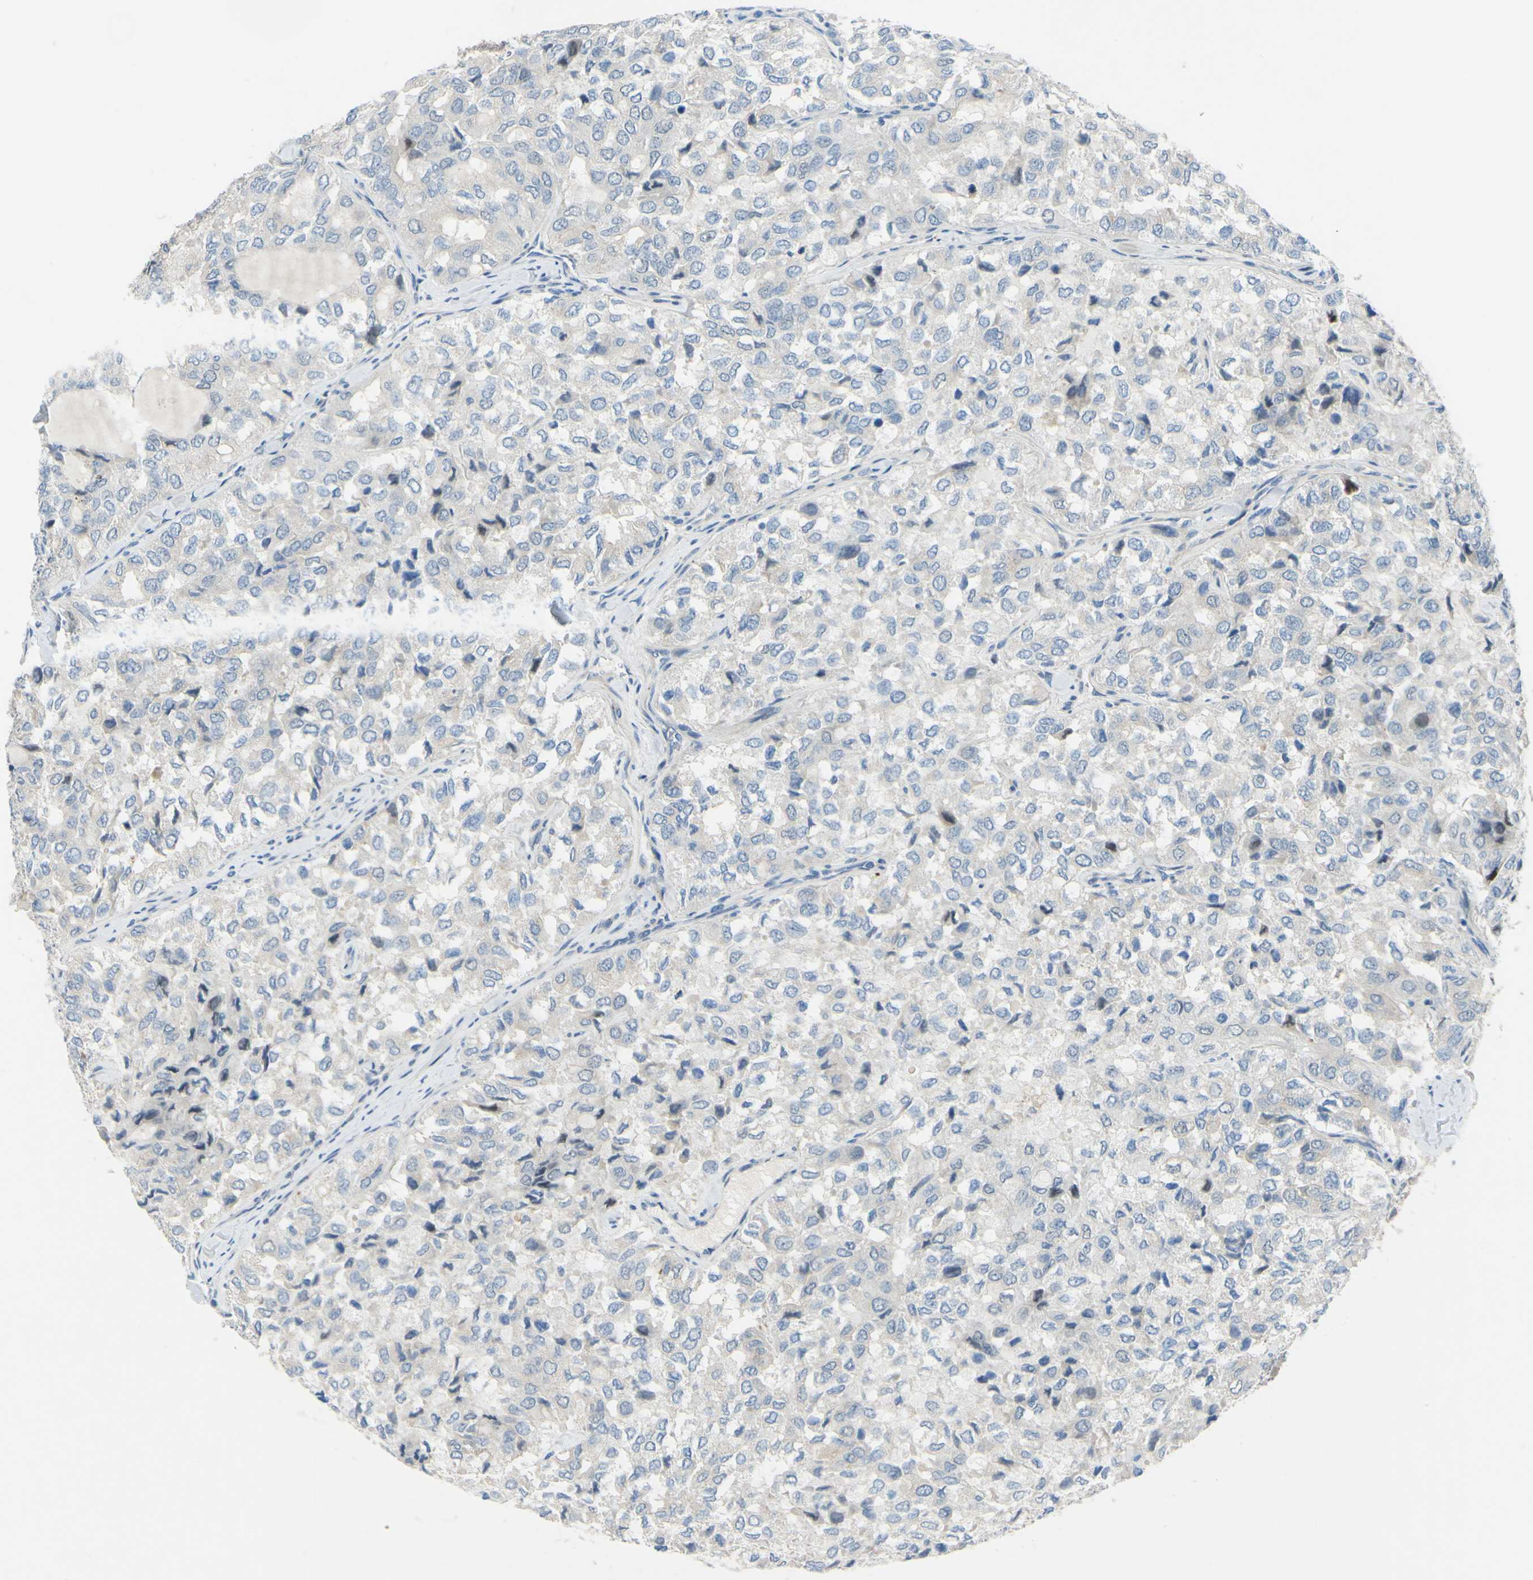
{"staining": {"intensity": "negative", "quantity": "none", "location": "none"}, "tissue": "thyroid cancer", "cell_type": "Tumor cells", "image_type": "cancer", "snomed": [{"axis": "morphology", "description": "Follicular adenoma carcinoma, NOS"}, {"axis": "topography", "description": "Thyroid gland"}], "caption": "This is a histopathology image of IHC staining of thyroid cancer, which shows no positivity in tumor cells.", "gene": "ARHGAP1", "patient": {"sex": "male", "age": 75}}